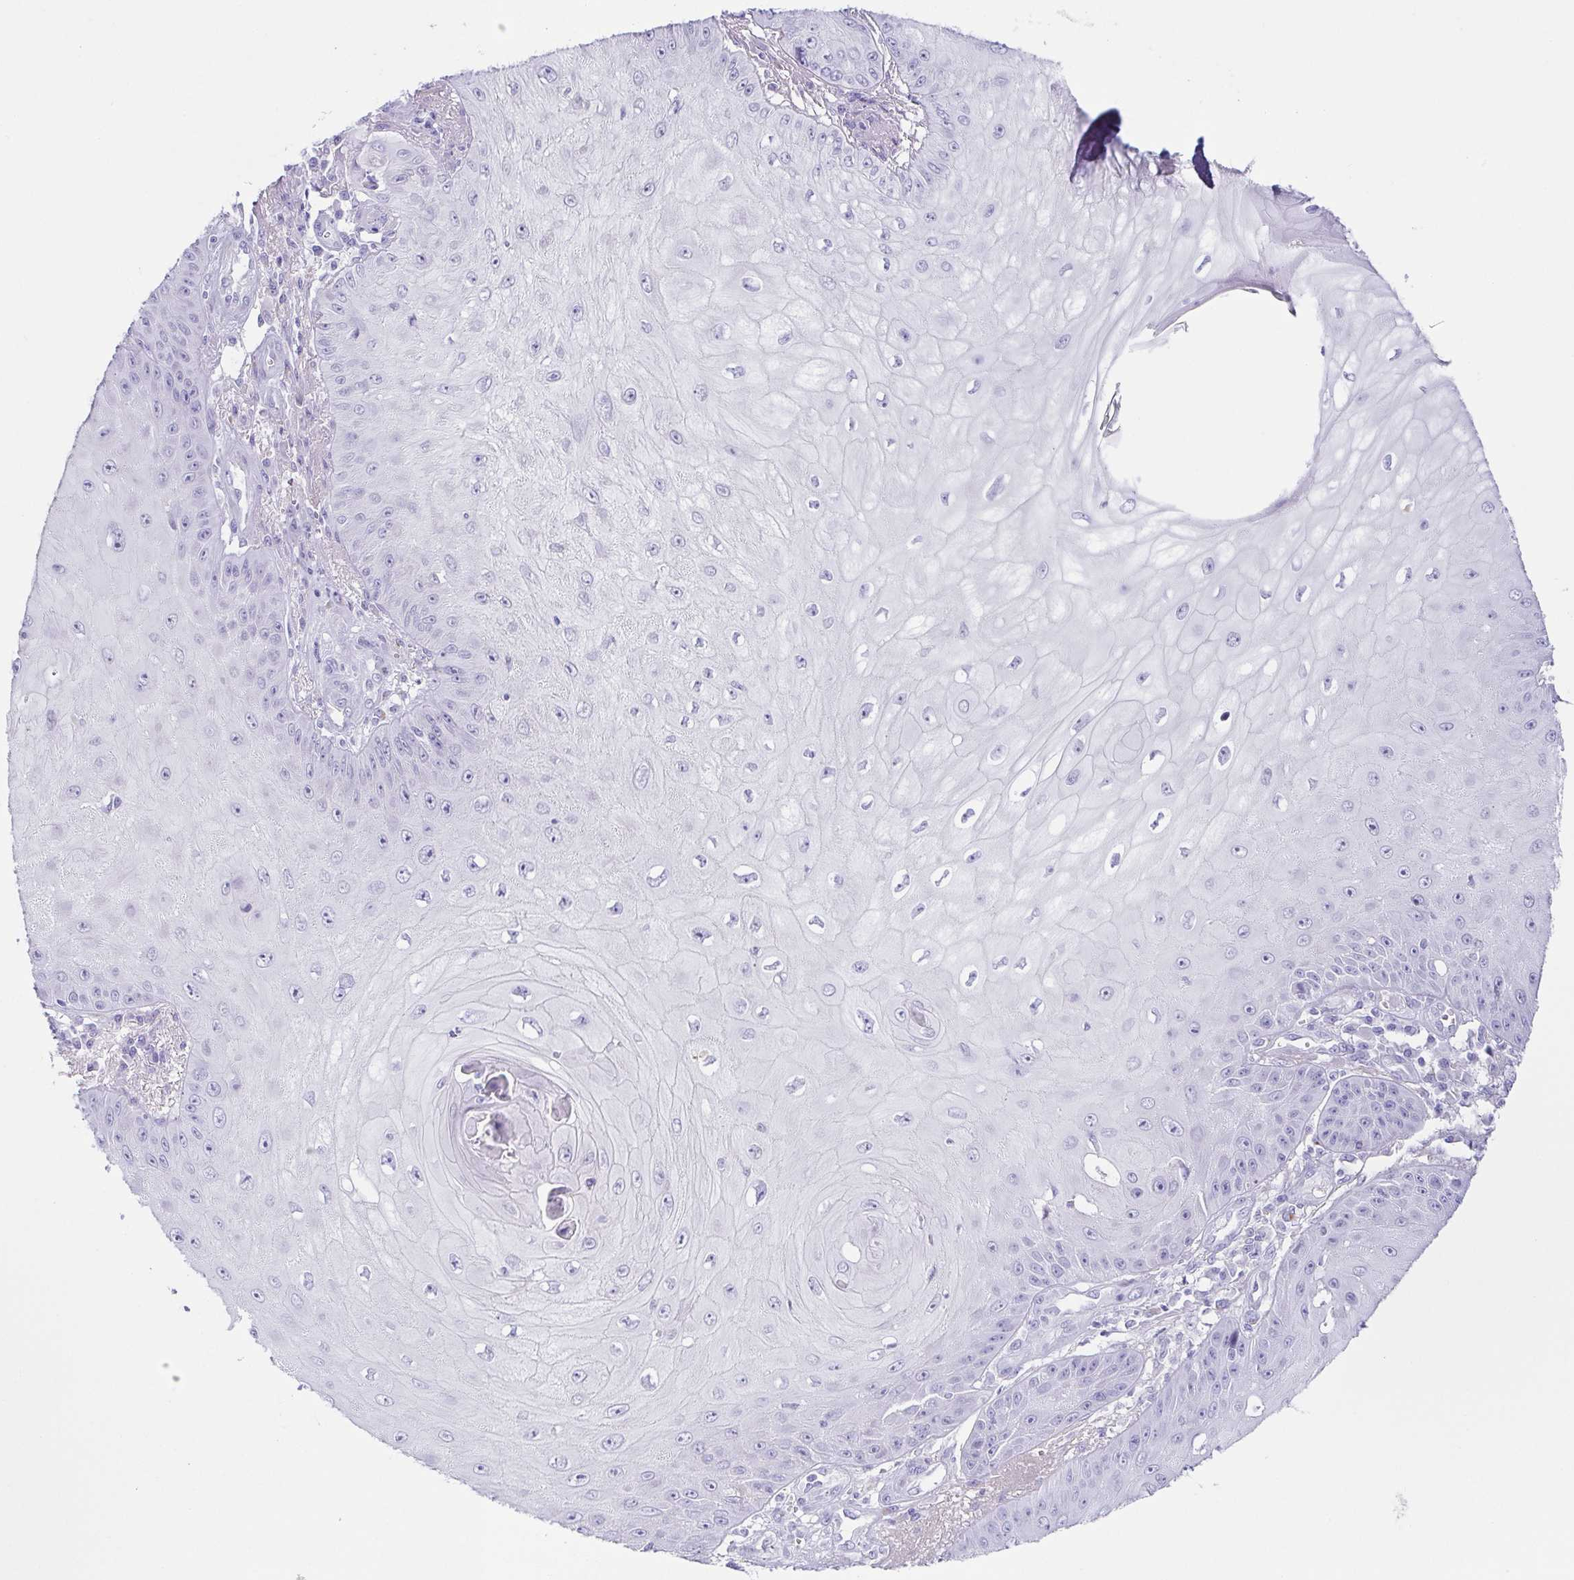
{"staining": {"intensity": "negative", "quantity": "none", "location": "none"}, "tissue": "skin cancer", "cell_type": "Tumor cells", "image_type": "cancer", "snomed": [{"axis": "morphology", "description": "Squamous cell carcinoma, NOS"}, {"axis": "topography", "description": "Skin"}], "caption": "The photomicrograph exhibits no significant positivity in tumor cells of skin cancer (squamous cell carcinoma). (Stains: DAB (3,3'-diaminobenzidine) immunohistochemistry with hematoxylin counter stain, Microscopy: brightfield microscopy at high magnification).", "gene": "LDLRAD1", "patient": {"sex": "male", "age": 70}}